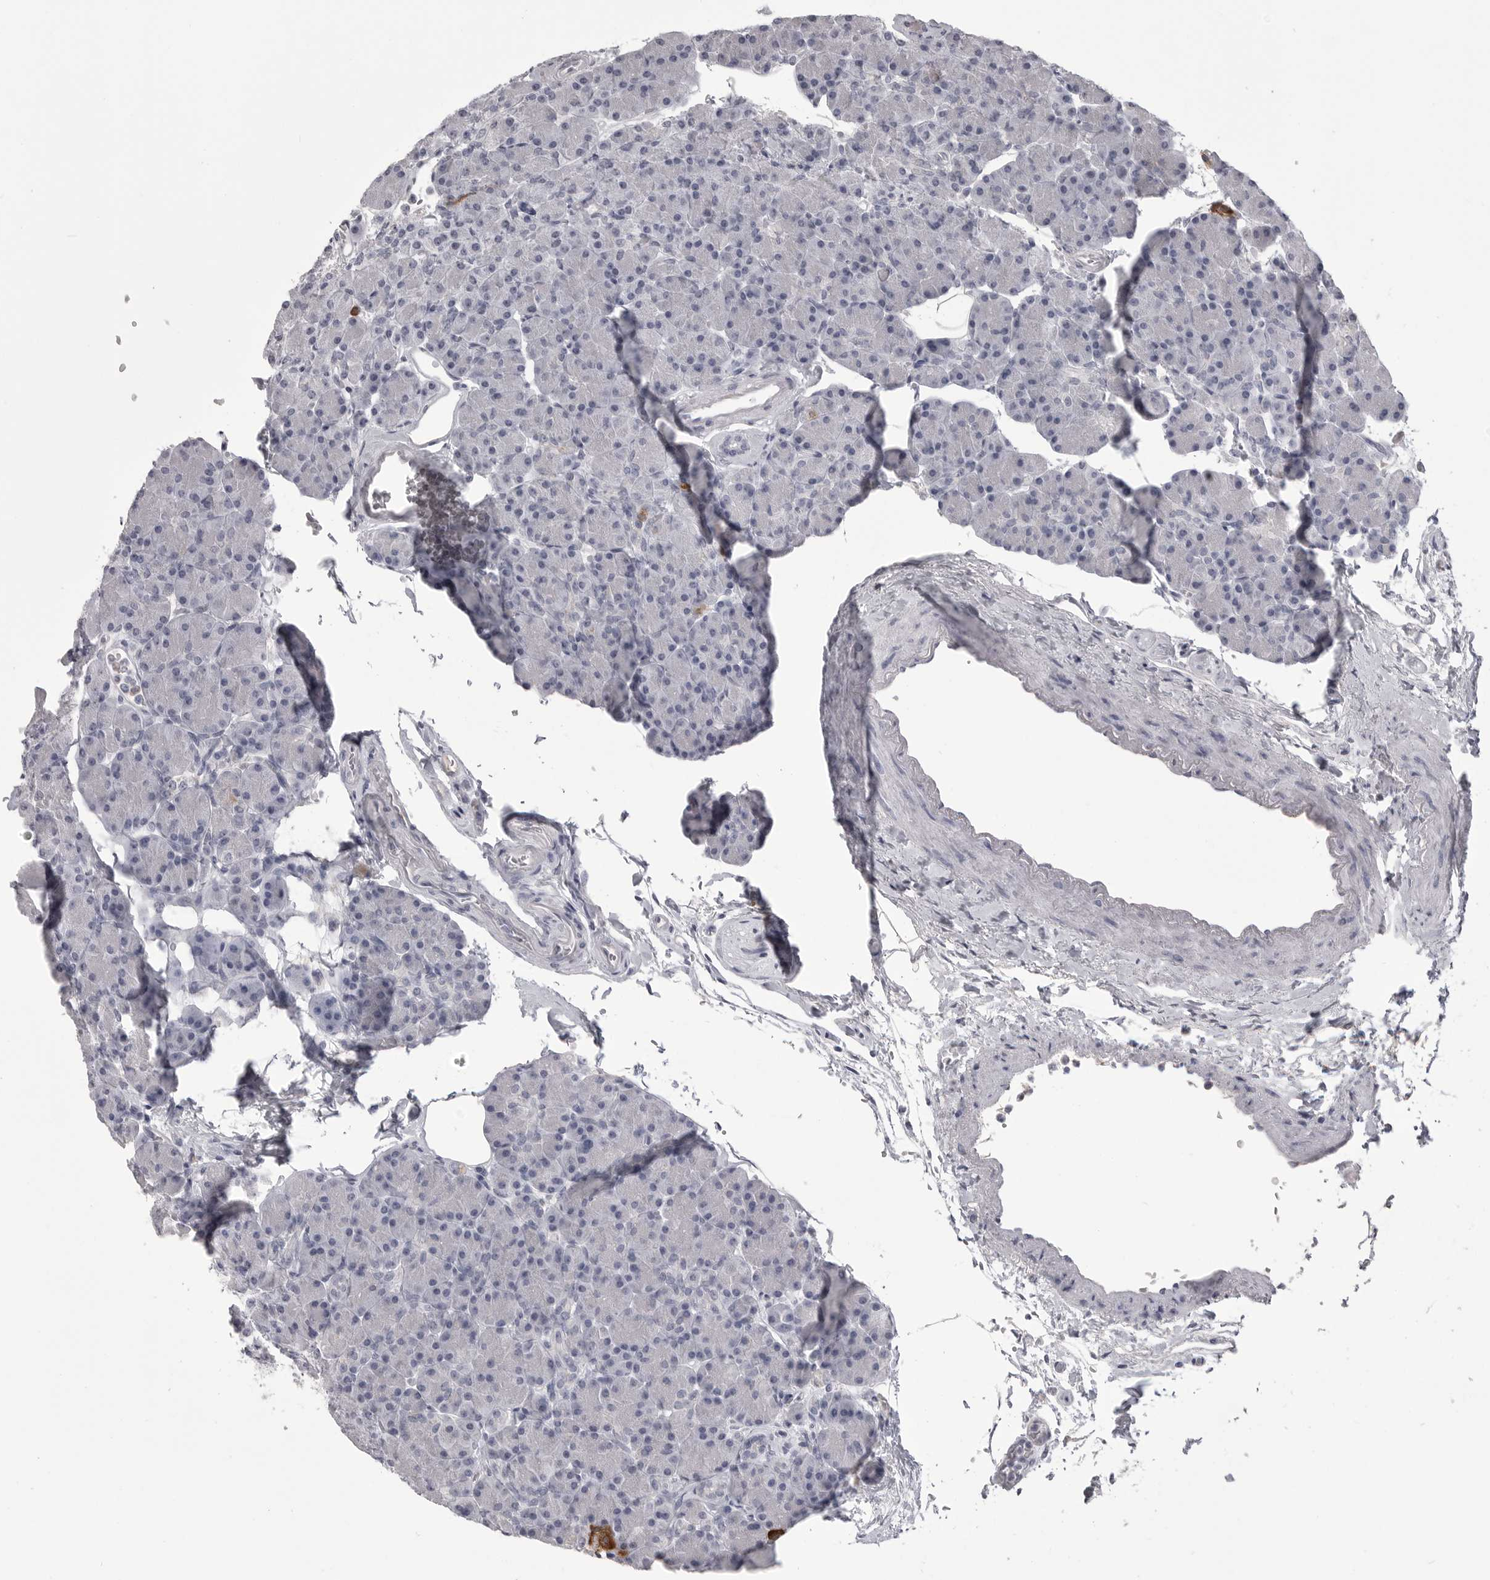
{"staining": {"intensity": "strong", "quantity": "<25%", "location": "cytoplasmic/membranous"}, "tissue": "pancreas", "cell_type": "Exocrine glandular cells", "image_type": "normal", "snomed": [{"axis": "morphology", "description": "Normal tissue, NOS"}, {"axis": "topography", "description": "Pancreas"}], "caption": "High-power microscopy captured an IHC photomicrograph of benign pancreas, revealing strong cytoplasmic/membranous expression in approximately <25% of exocrine glandular cells. (DAB (3,3'-diaminobenzidine) IHC with brightfield microscopy, high magnification).", "gene": "TIMP1", "patient": {"sex": "female", "age": 43}}